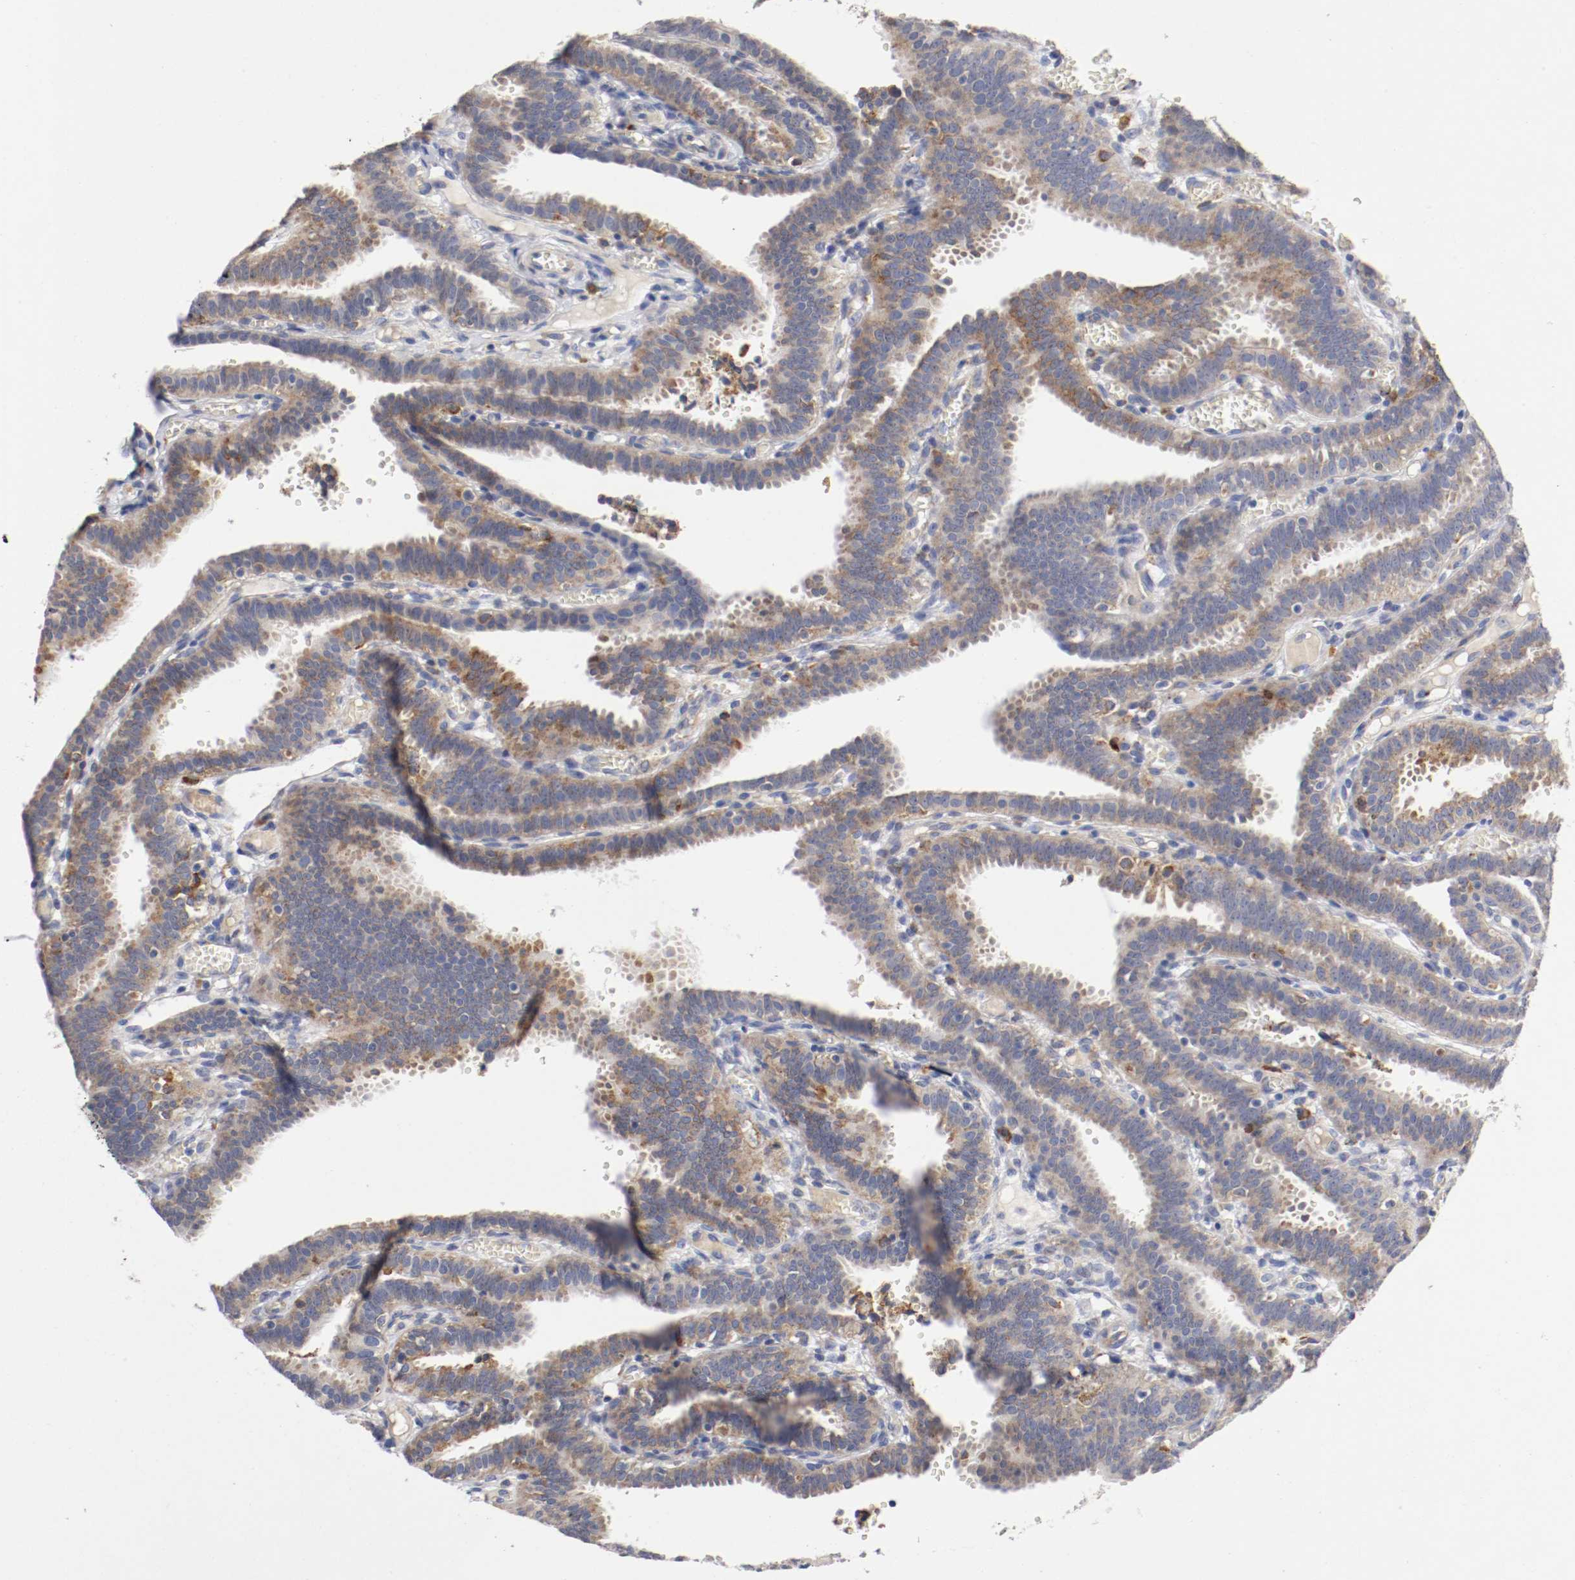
{"staining": {"intensity": "moderate", "quantity": ">75%", "location": "cytoplasmic/membranous"}, "tissue": "fallopian tube", "cell_type": "Glandular cells", "image_type": "normal", "snomed": [{"axis": "morphology", "description": "Normal tissue, NOS"}, {"axis": "topography", "description": "Fallopian tube"}], "caption": "Immunohistochemical staining of benign fallopian tube demonstrates medium levels of moderate cytoplasmic/membranous positivity in about >75% of glandular cells.", "gene": "TRAF2", "patient": {"sex": "female", "age": 29}}